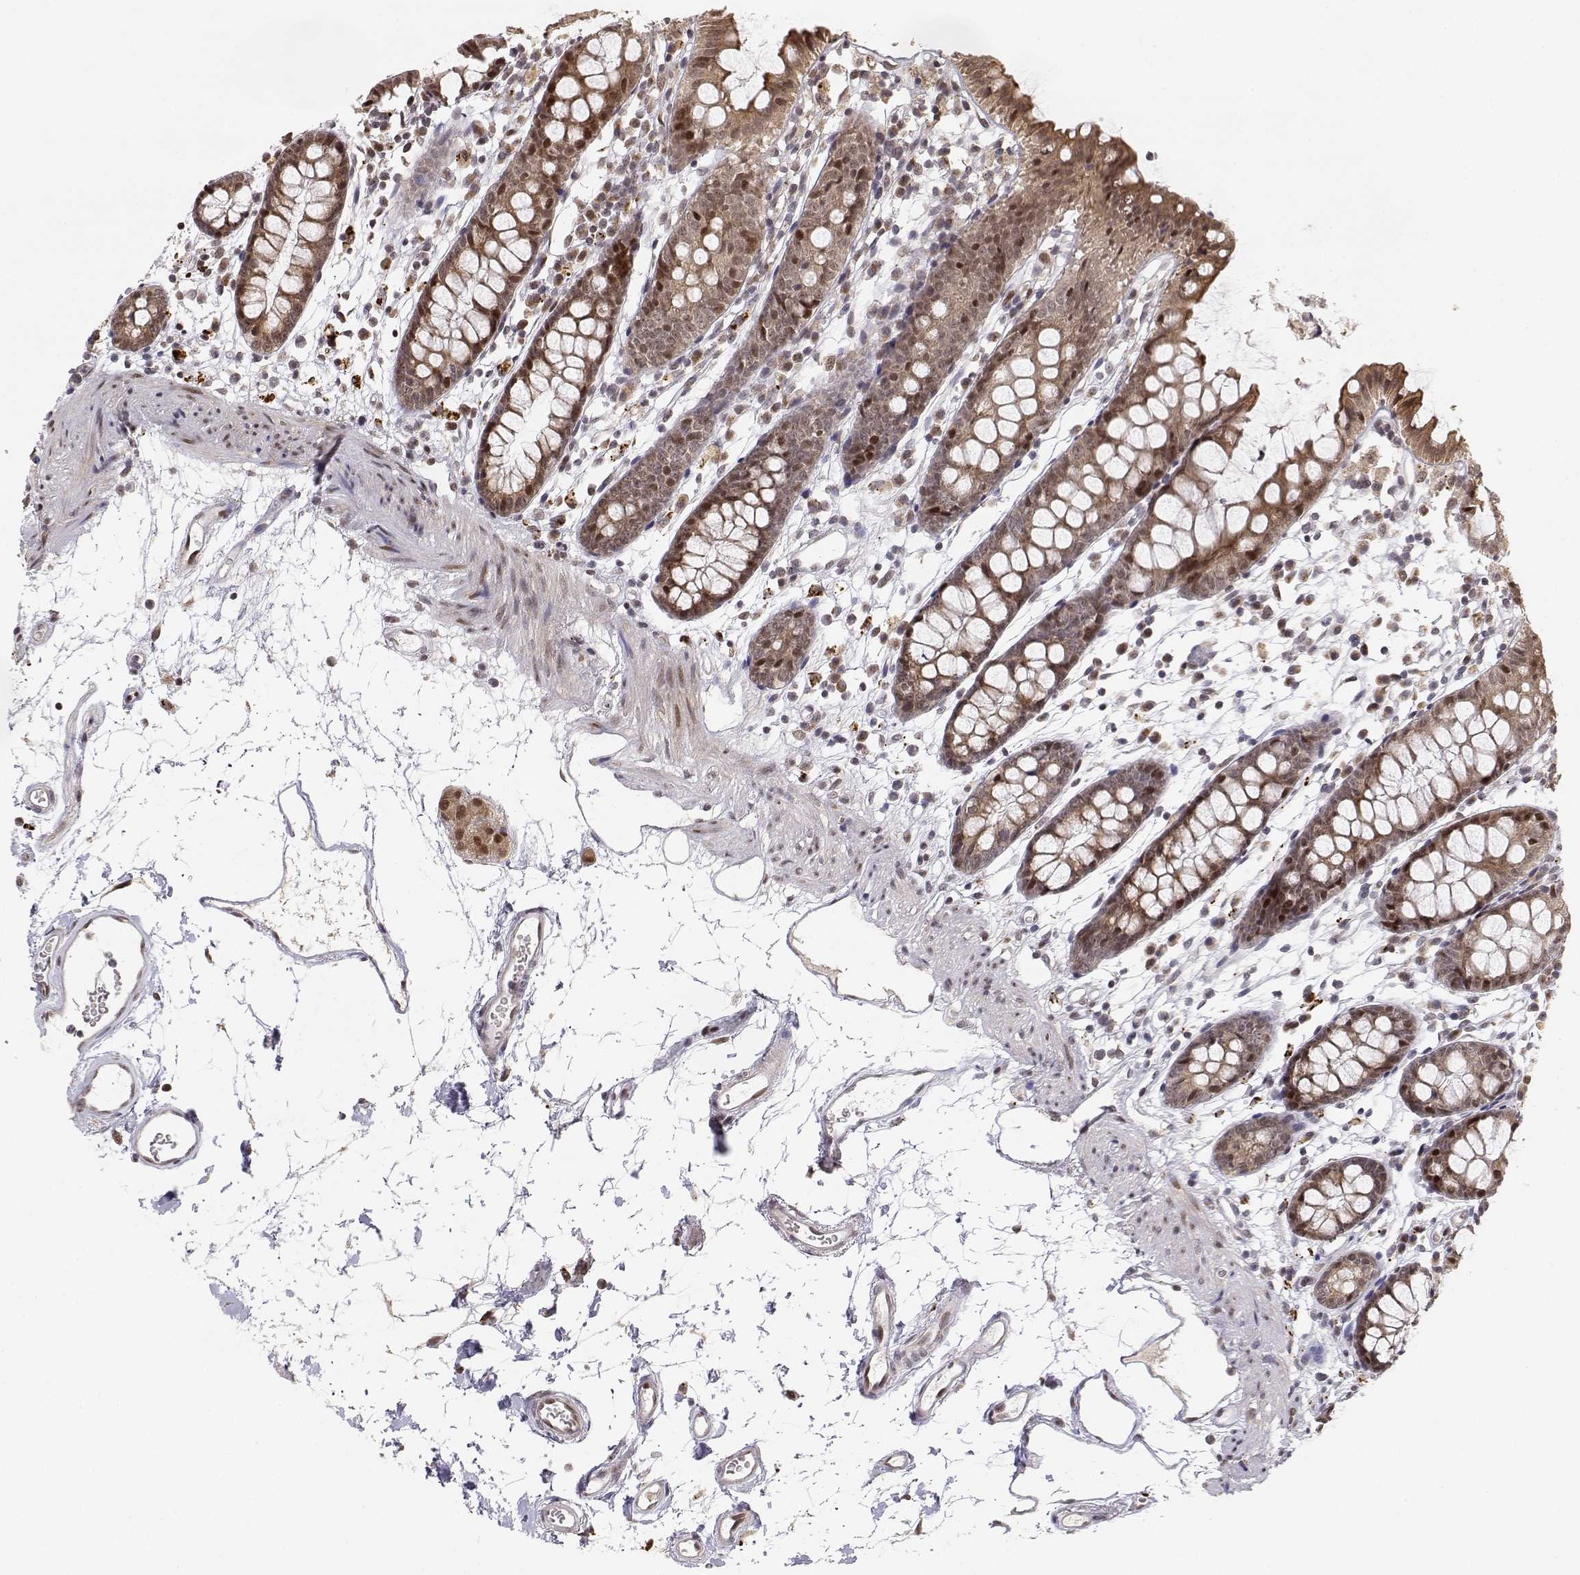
{"staining": {"intensity": "moderate", "quantity": ">75%", "location": "nuclear"}, "tissue": "colon", "cell_type": "Endothelial cells", "image_type": "normal", "snomed": [{"axis": "morphology", "description": "Normal tissue, NOS"}, {"axis": "topography", "description": "Colon"}], "caption": "IHC staining of benign colon, which displays medium levels of moderate nuclear expression in about >75% of endothelial cells indicating moderate nuclear protein expression. The staining was performed using DAB (brown) for protein detection and nuclei were counterstained in hematoxylin (blue).", "gene": "BRCA1", "patient": {"sex": "female", "age": 84}}